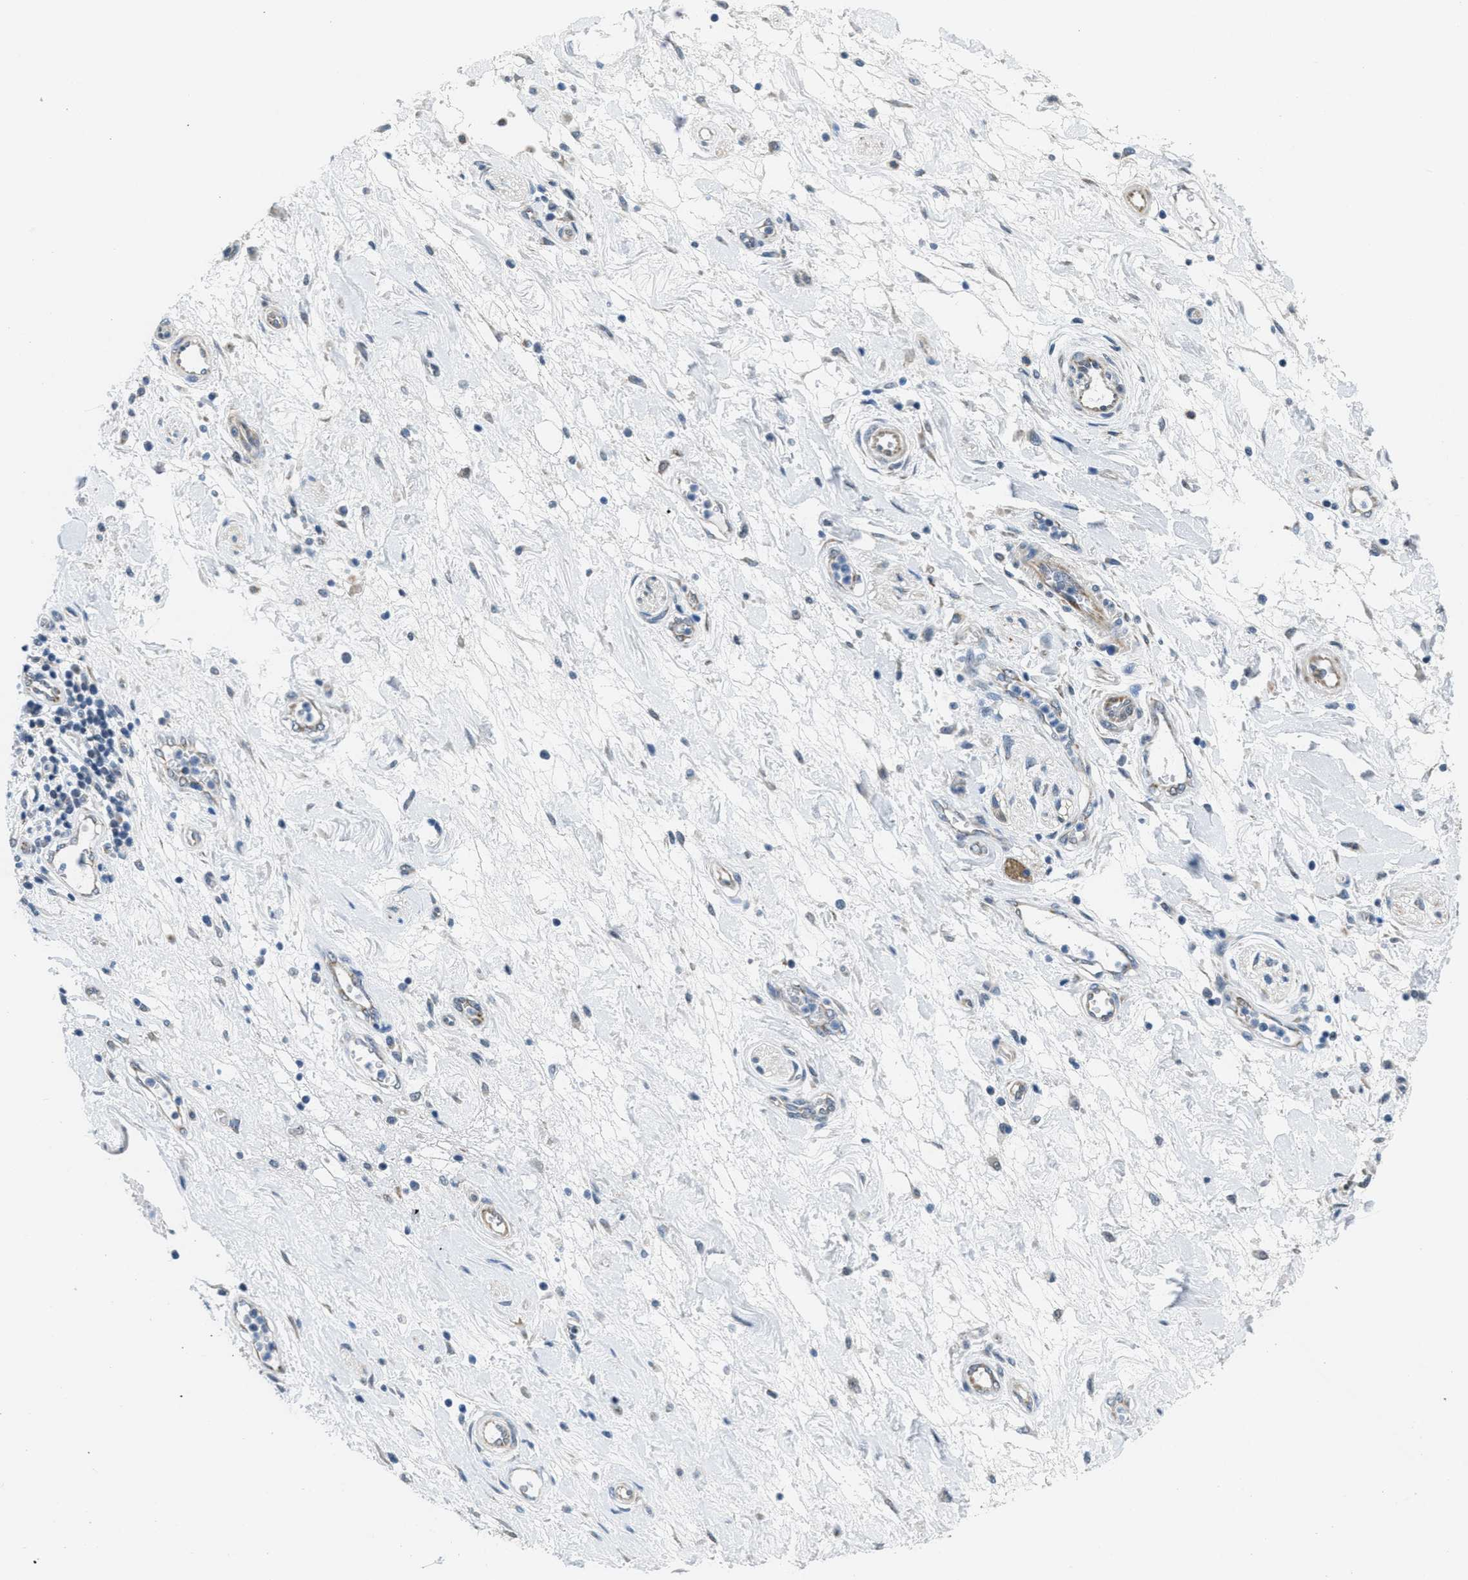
{"staining": {"intensity": "weak", "quantity": "<25%", "location": "cytoplasmic/membranous"}, "tissue": "pancreatic cancer", "cell_type": "Tumor cells", "image_type": "cancer", "snomed": [{"axis": "morphology", "description": "Adenocarcinoma, NOS"}, {"axis": "topography", "description": "Pancreas"}], "caption": "The micrograph demonstrates no significant expression in tumor cells of adenocarcinoma (pancreatic).", "gene": "TOMM70", "patient": {"sex": "female", "age": 78}}